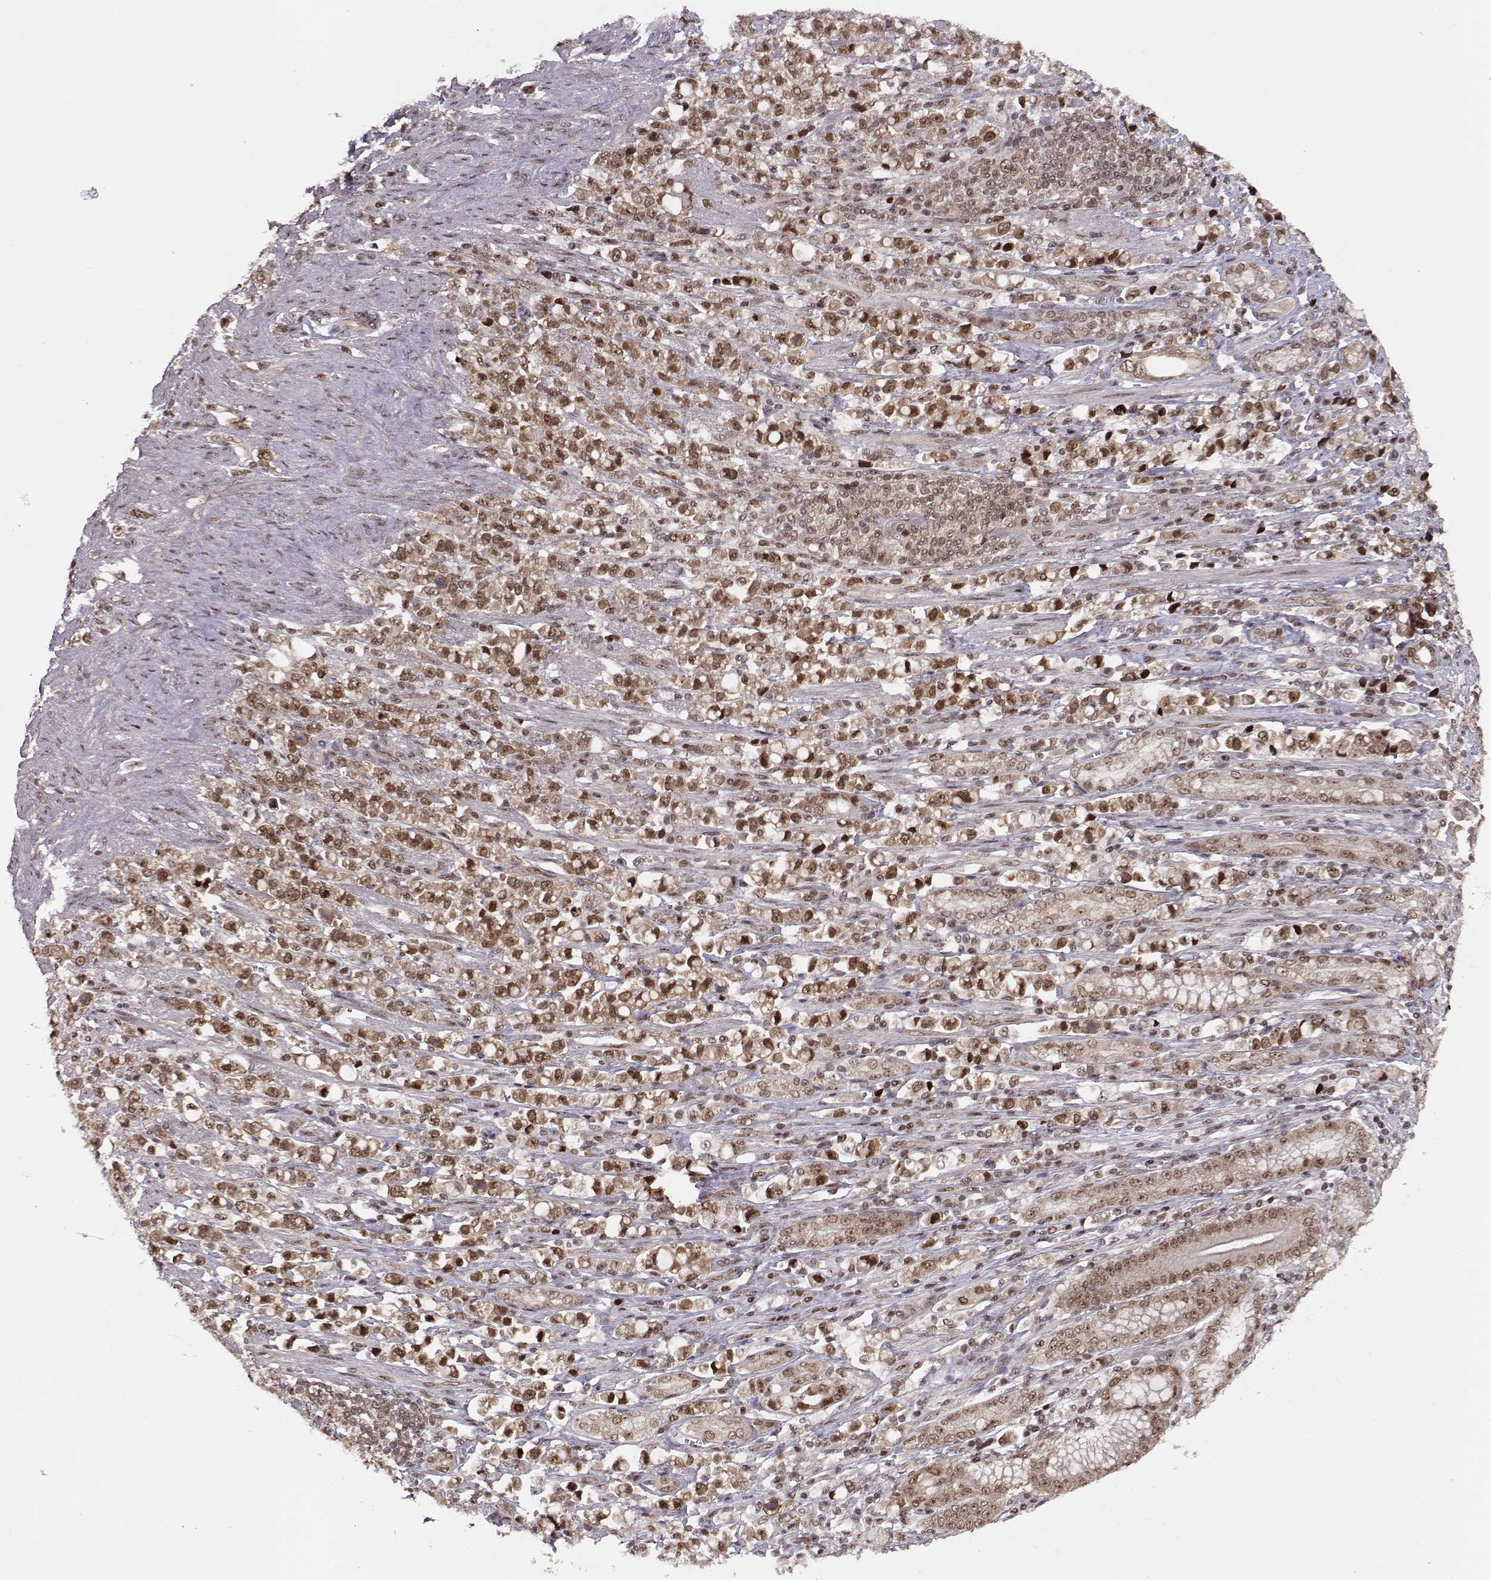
{"staining": {"intensity": "moderate", "quantity": ">75%", "location": "cytoplasmic/membranous,nuclear"}, "tissue": "stomach cancer", "cell_type": "Tumor cells", "image_type": "cancer", "snomed": [{"axis": "morphology", "description": "Adenocarcinoma, NOS"}, {"axis": "topography", "description": "Stomach"}], "caption": "The micrograph exhibits immunohistochemical staining of stomach cancer. There is moderate cytoplasmic/membranous and nuclear positivity is identified in approximately >75% of tumor cells. The protein of interest is stained brown, and the nuclei are stained in blue (DAB IHC with brightfield microscopy, high magnification).", "gene": "CSNK2A1", "patient": {"sex": "male", "age": 63}}